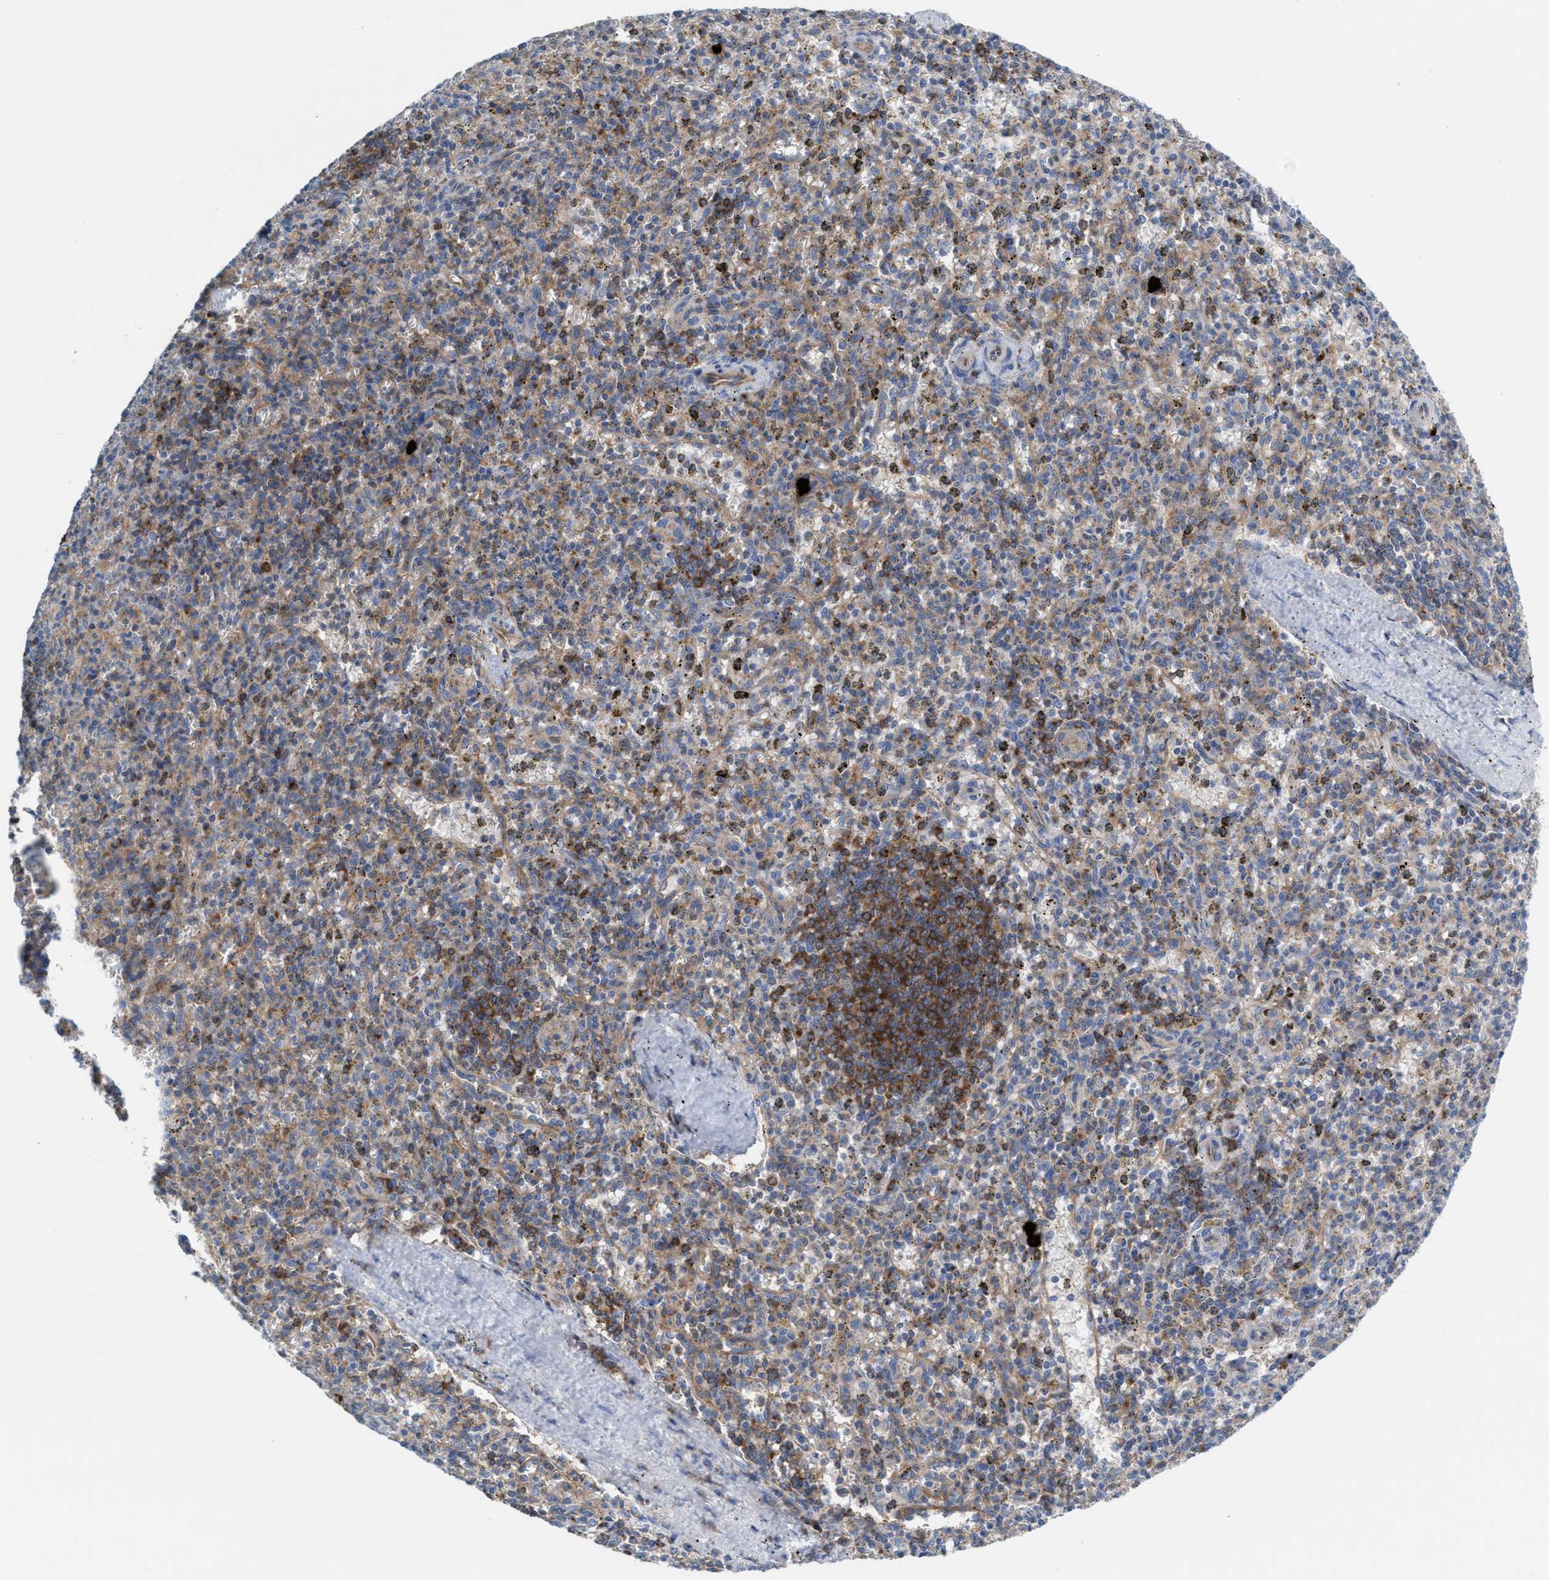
{"staining": {"intensity": "weak", "quantity": "25%-75%", "location": "cytoplasmic/membranous"}, "tissue": "spleen", "cell_type": "Cells in red pulp", "image_type": "normal", "snomed": [{"axis": "morphology", "description": "Normal tissue, NOS"}, {"axis": "topography", "description": "Spleen"}], "caption": "Approximately 25%-75% of cells in red pulp in unremarkable spleen demonstrate weak cytoplasmic/membranous protein staining as visualized by brown immunohistochemical staining.", "gene": "NYAP1", "patient": {"sex": "male", "age": 72}}